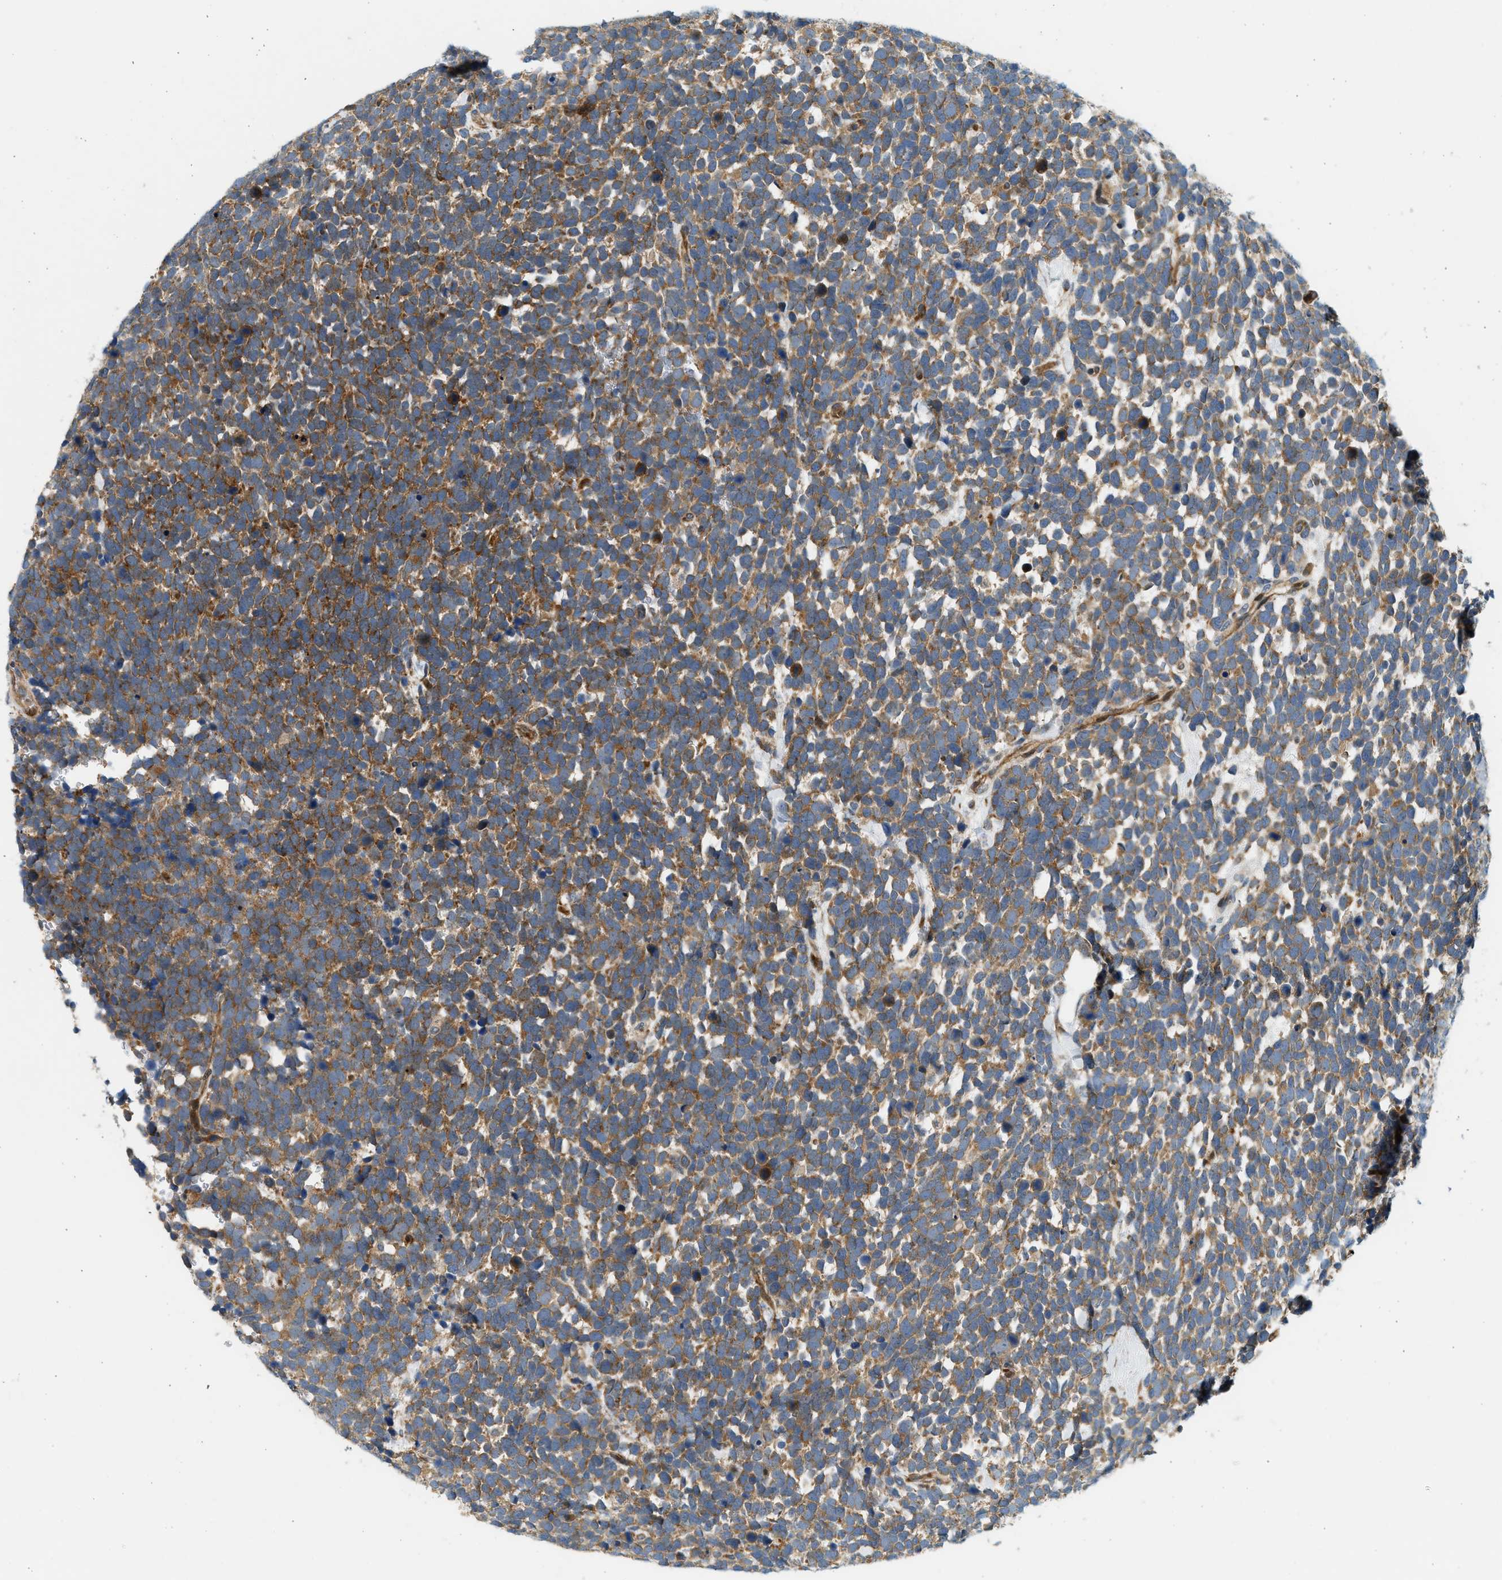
{"staining": {"intensity": "moderate", "quantity": ">75%", "location": "cytoplasmic/membranous"}, "tissue": "urothelial cancer", "cell_type": "Tumor cells", "image_type": "cancer", "snomed": [{"axis": "morphology", "description": "Urothelial carcinoma, High grade"}, {"axis": "topography", "description": "Urinary bladder"}], "caption": "A photomicrograph showing moderate cytoplasmic/membranous expression in about >75% of tumor cells in urothelial cancer, as visualized by brown immunohistochemical staining.", "gene": "NRSN2", "patient": {"sex": "female", "age": 82}}